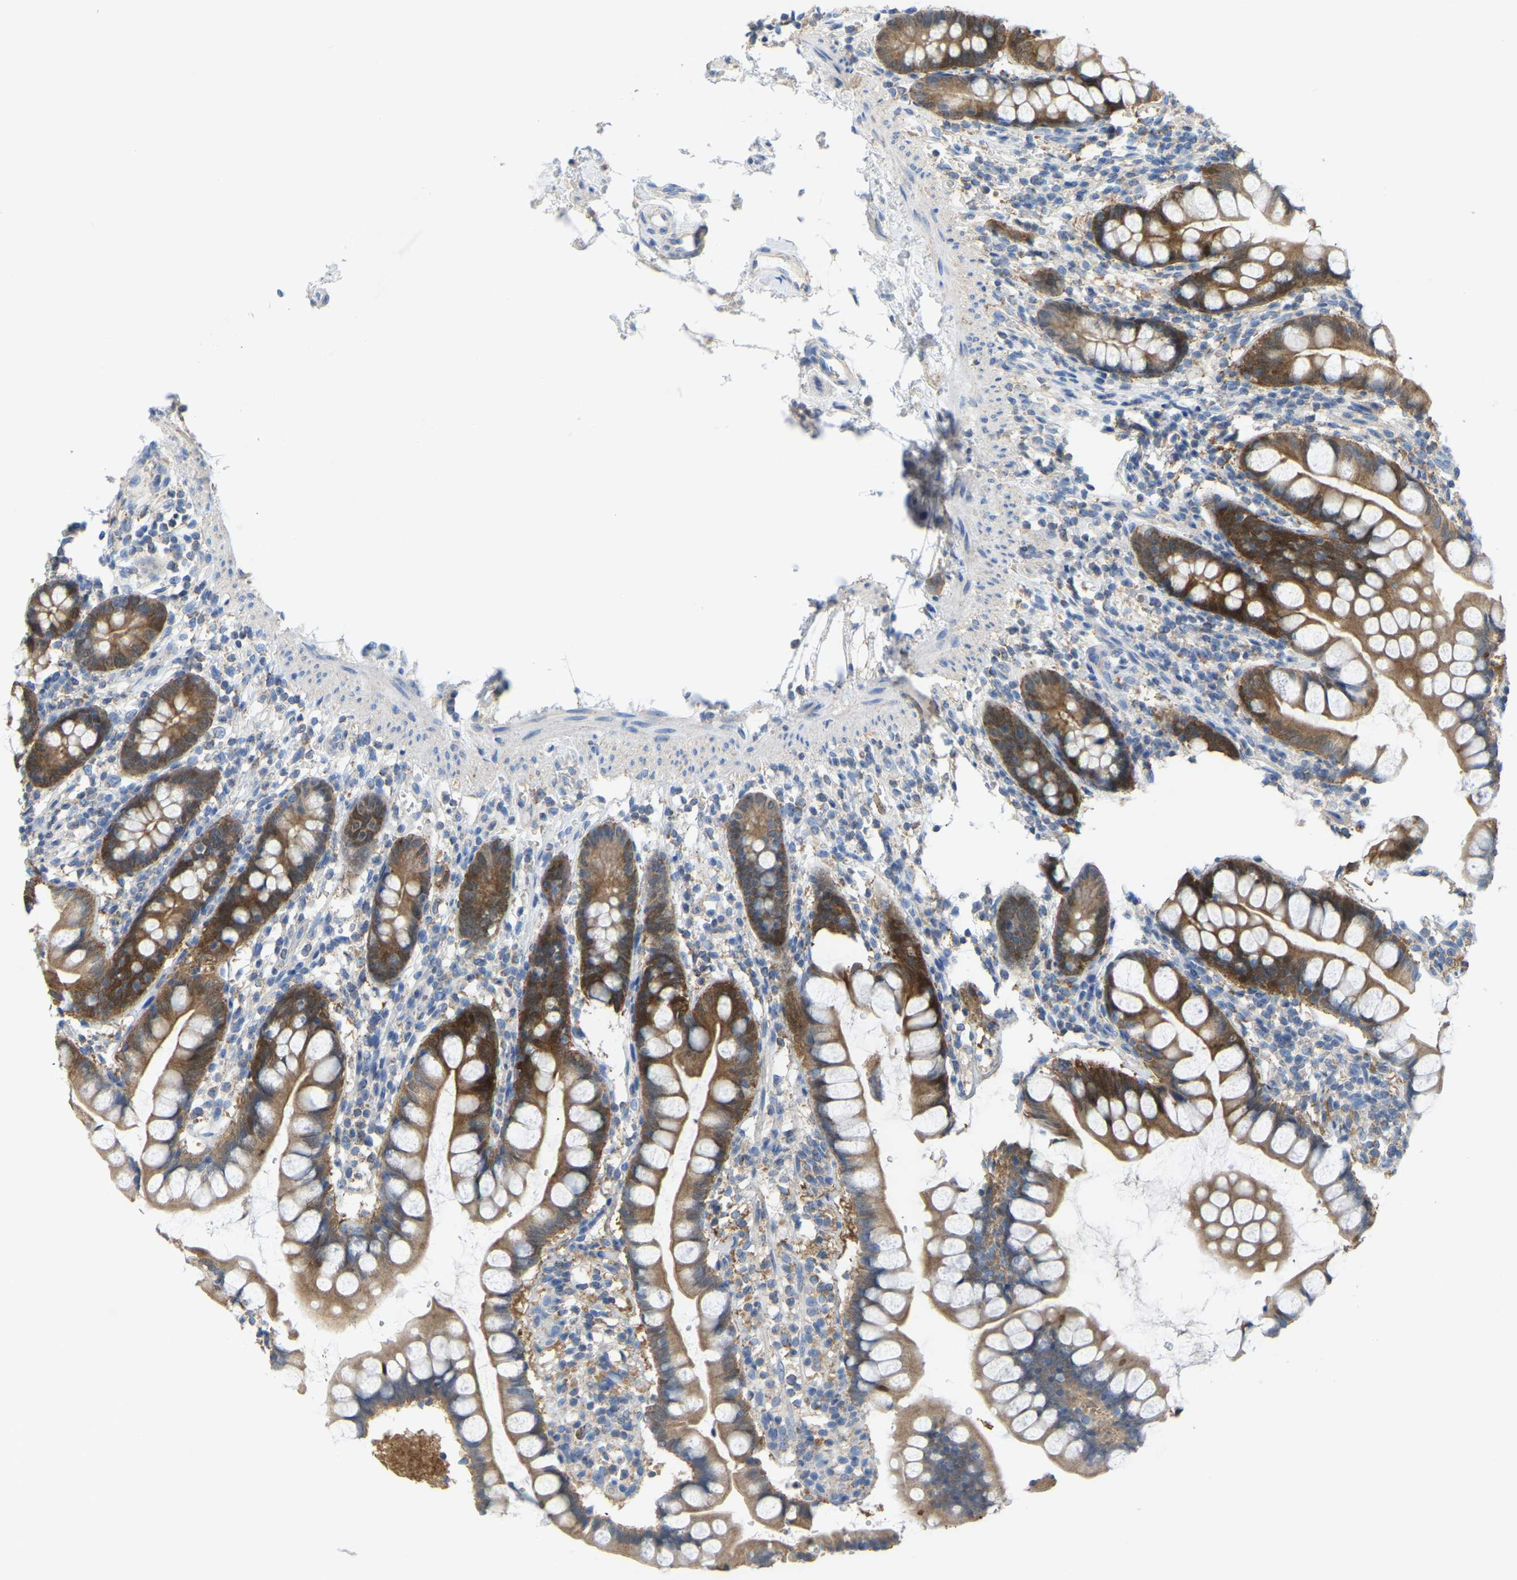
{"staining": {"intensity": "strong", "quantity": ">75%", "location": "cytoplasmic/membranous"}, "tissue": "small intestine", "cell_type": "Glandular cells", "image_type": "normal", "snomed": [{"axis": "morphology", "description": "Normal tissue, NOS"}, {"axis": "topography", "description": "Small intestine"}], "caption": "Immunohistochemical staining of normal human small intestine exhibits high levels of strong cytoplasmic/membranous expression in approximately >75% of glandular cells.", "gene": "SERPINB5", "patient": {"sex": "female", "age": 84}}